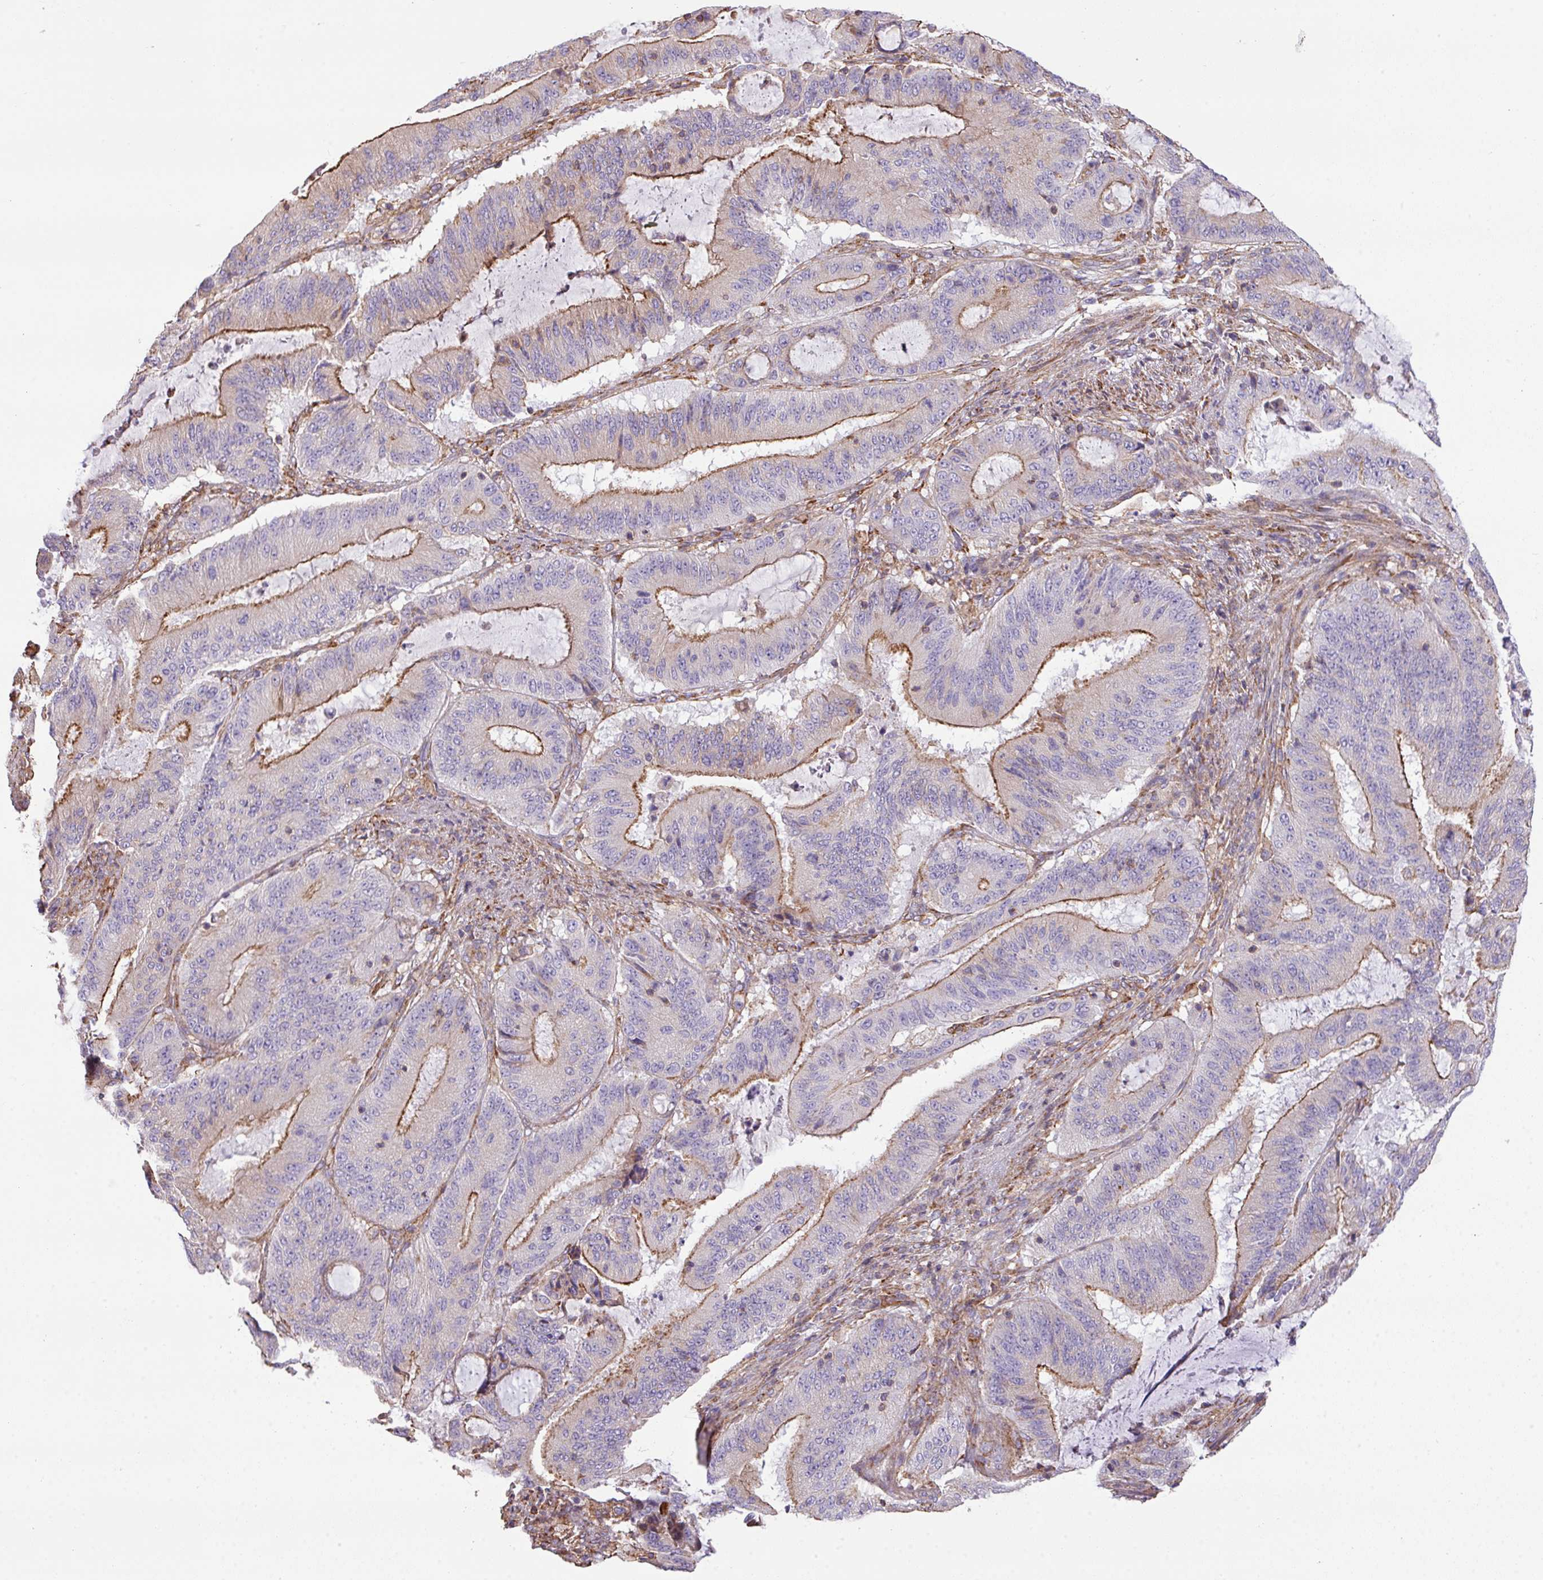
{"staining": {"intensity": "moderate", "quantity": "25%-75%", "location": "cytoplasmic/membranous"}, "tissue": "liver cancer", "cell_type": "Tumor cells", "image_type": "cancer", "snomed": [{"axis": "morphology", "description": "Normal tissue, NOS"}, {"axis": "morphology", "description": "Cholangiocarcinoma"}, {"axis": "topography", "description": "Liver"}, {"axis": "topography", "description": "Peripheral nerve tissue"}], "caption": "Tumor cells display moderate cytoplasmic/membranous positivity in approximately 25%-75% of cells in liver cancer.", "gene": "LRRC41", "patient": {"sex": "female", "age": 73}}